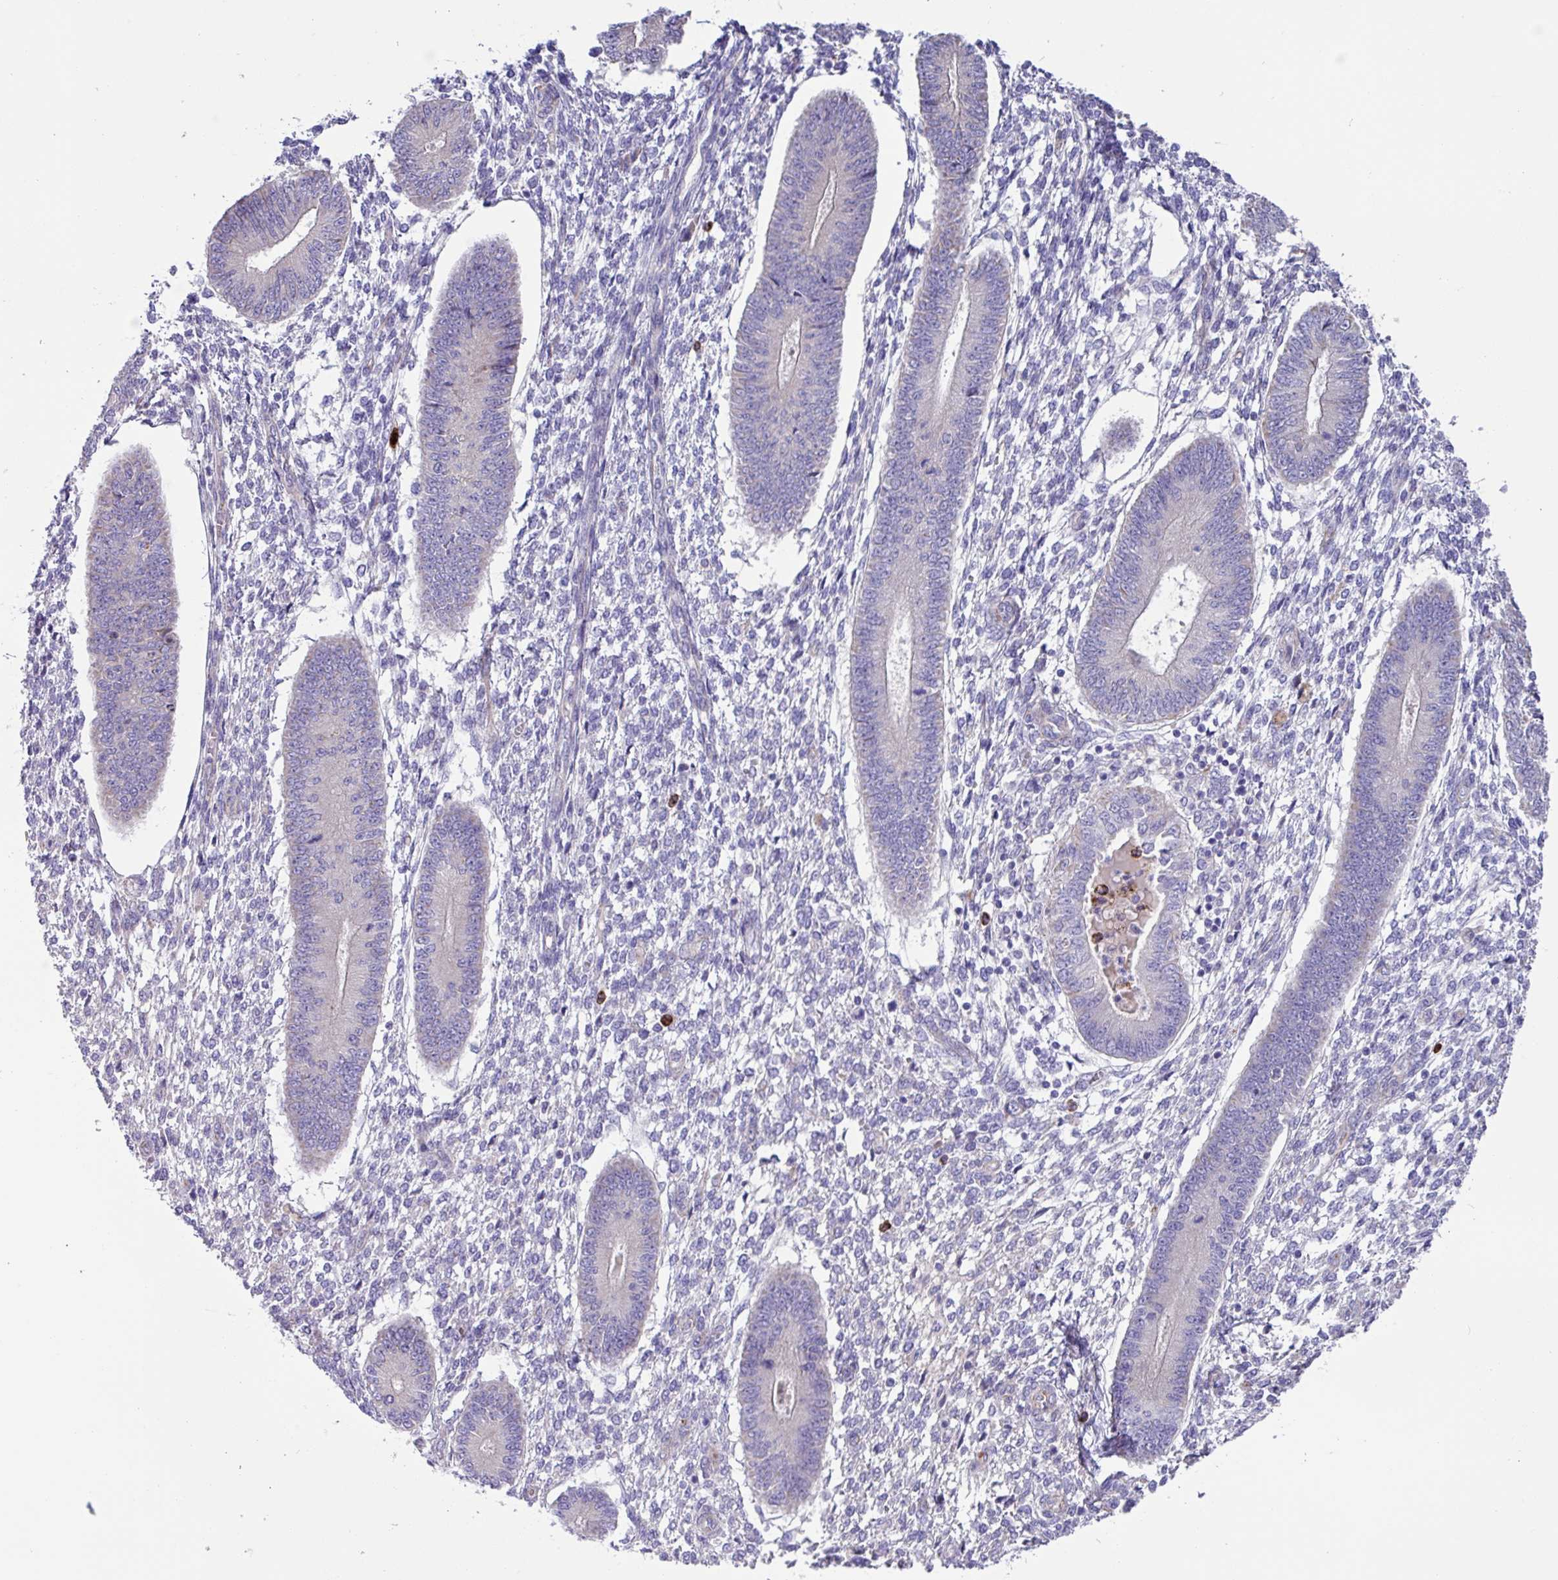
{"staining": {"intensity": "negative", "quantity": "none", "location": "none"}, "tissue": "endometrium", "cell_type": "Cells in endometrial stroma", "image_type": "normal", "snomed": [{"axis": "morphology", "description": "Normal tissue, NOS"}, {"axis": "topography", "description": "Endometrium"}], "caption": "This micrograph is of unremarkable endometrium stained with immunohistochemistry (IHC) to label a protein in brown with the nuclei are counter-stained blue. There is no positivity in cells in endometrial stroma. (Brightfield microscopy of DAB (3,3'-diaminobenzidine) IHC at high magnification).", "gene": "MRM2", "patient": {"sex": "female", "age": 49}}